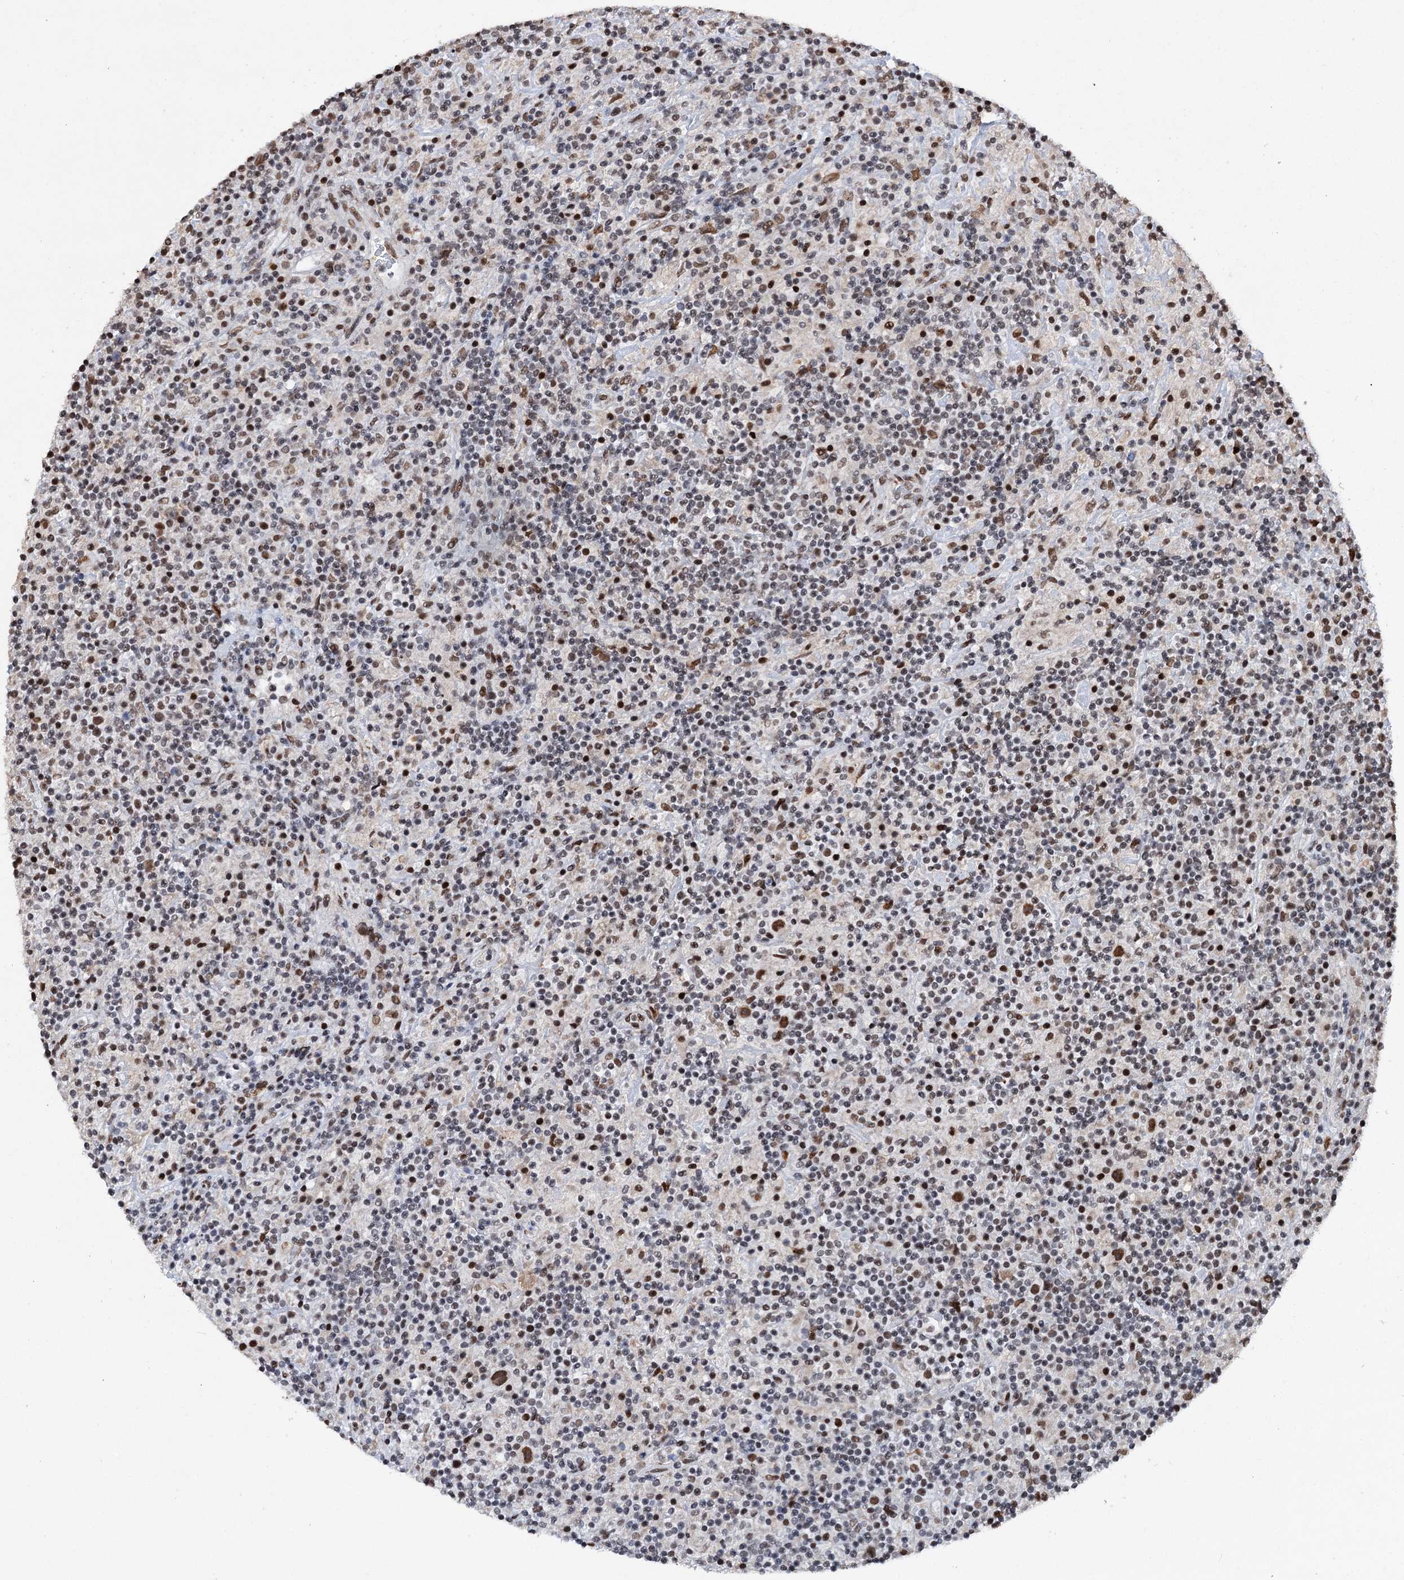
{"staining": {"intensity": "moderate", "quantity": ">75%", "location": "nuclear"}, "tissue": "lymphoma", "cell_type": "Tumor cells", "image_type": "cancer", "snomed": [{"axis": "morphology", "description": "Hodgkin's disease, NOS"}, {"axis": "topography", "description": "Lymph node"}], "caption": "There is medium levels of moderate nuclear expression in tumor cells of Hodgkin's disease, as demonstrated by immunohistochemical staining (brown color).", "gene": "MATR3", "patient": {"sex": "male", "age": 70}}